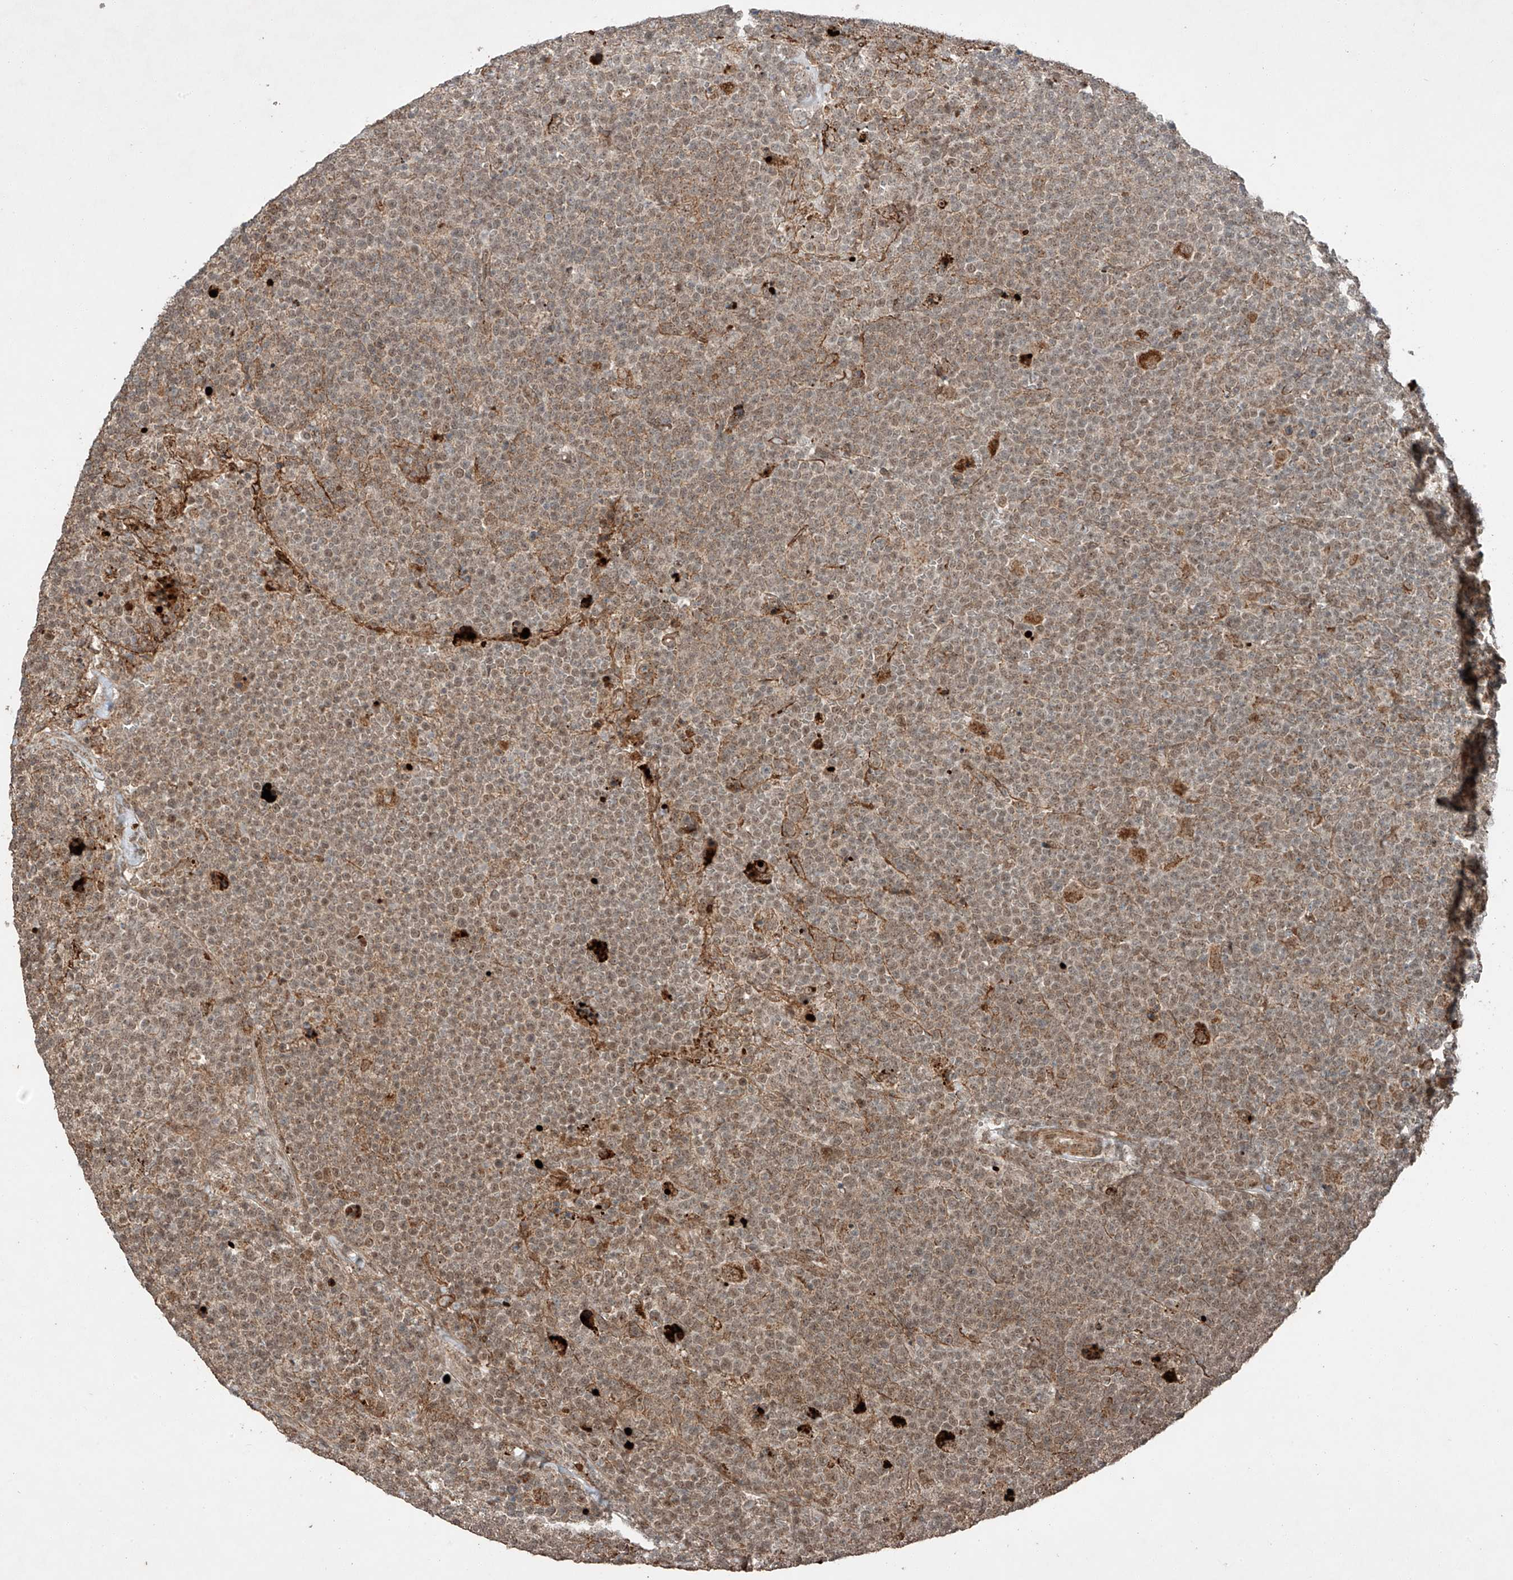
{"staining": {"intensity": "moderate", "quantity": ">75%", "location": "cytoplasmic/membranous,nuclear"}, "tissue": "lymphoma", "cell_type": "Tumor cells", "image_type": "cancer", "snomed": [{"axis": "morphology", "description": "Malignant lymphoma, non-Hodgkin's type, High grade"}, {"axis": "topography", "description": "Lymph node"}], "caption": "Malignant lymphoma, non-Hodgkin's type (high-grade) was stained to show a protein in brown. There is medium levels of moderate cytoplasmic/membranous and nuclear staining in approximately >75% of tumor cells. (DAB IHC, brown staining for protein, blue staining for nuclei).", "gene": "ZNF620", "patient": {"sex": "male", "age": 61}}